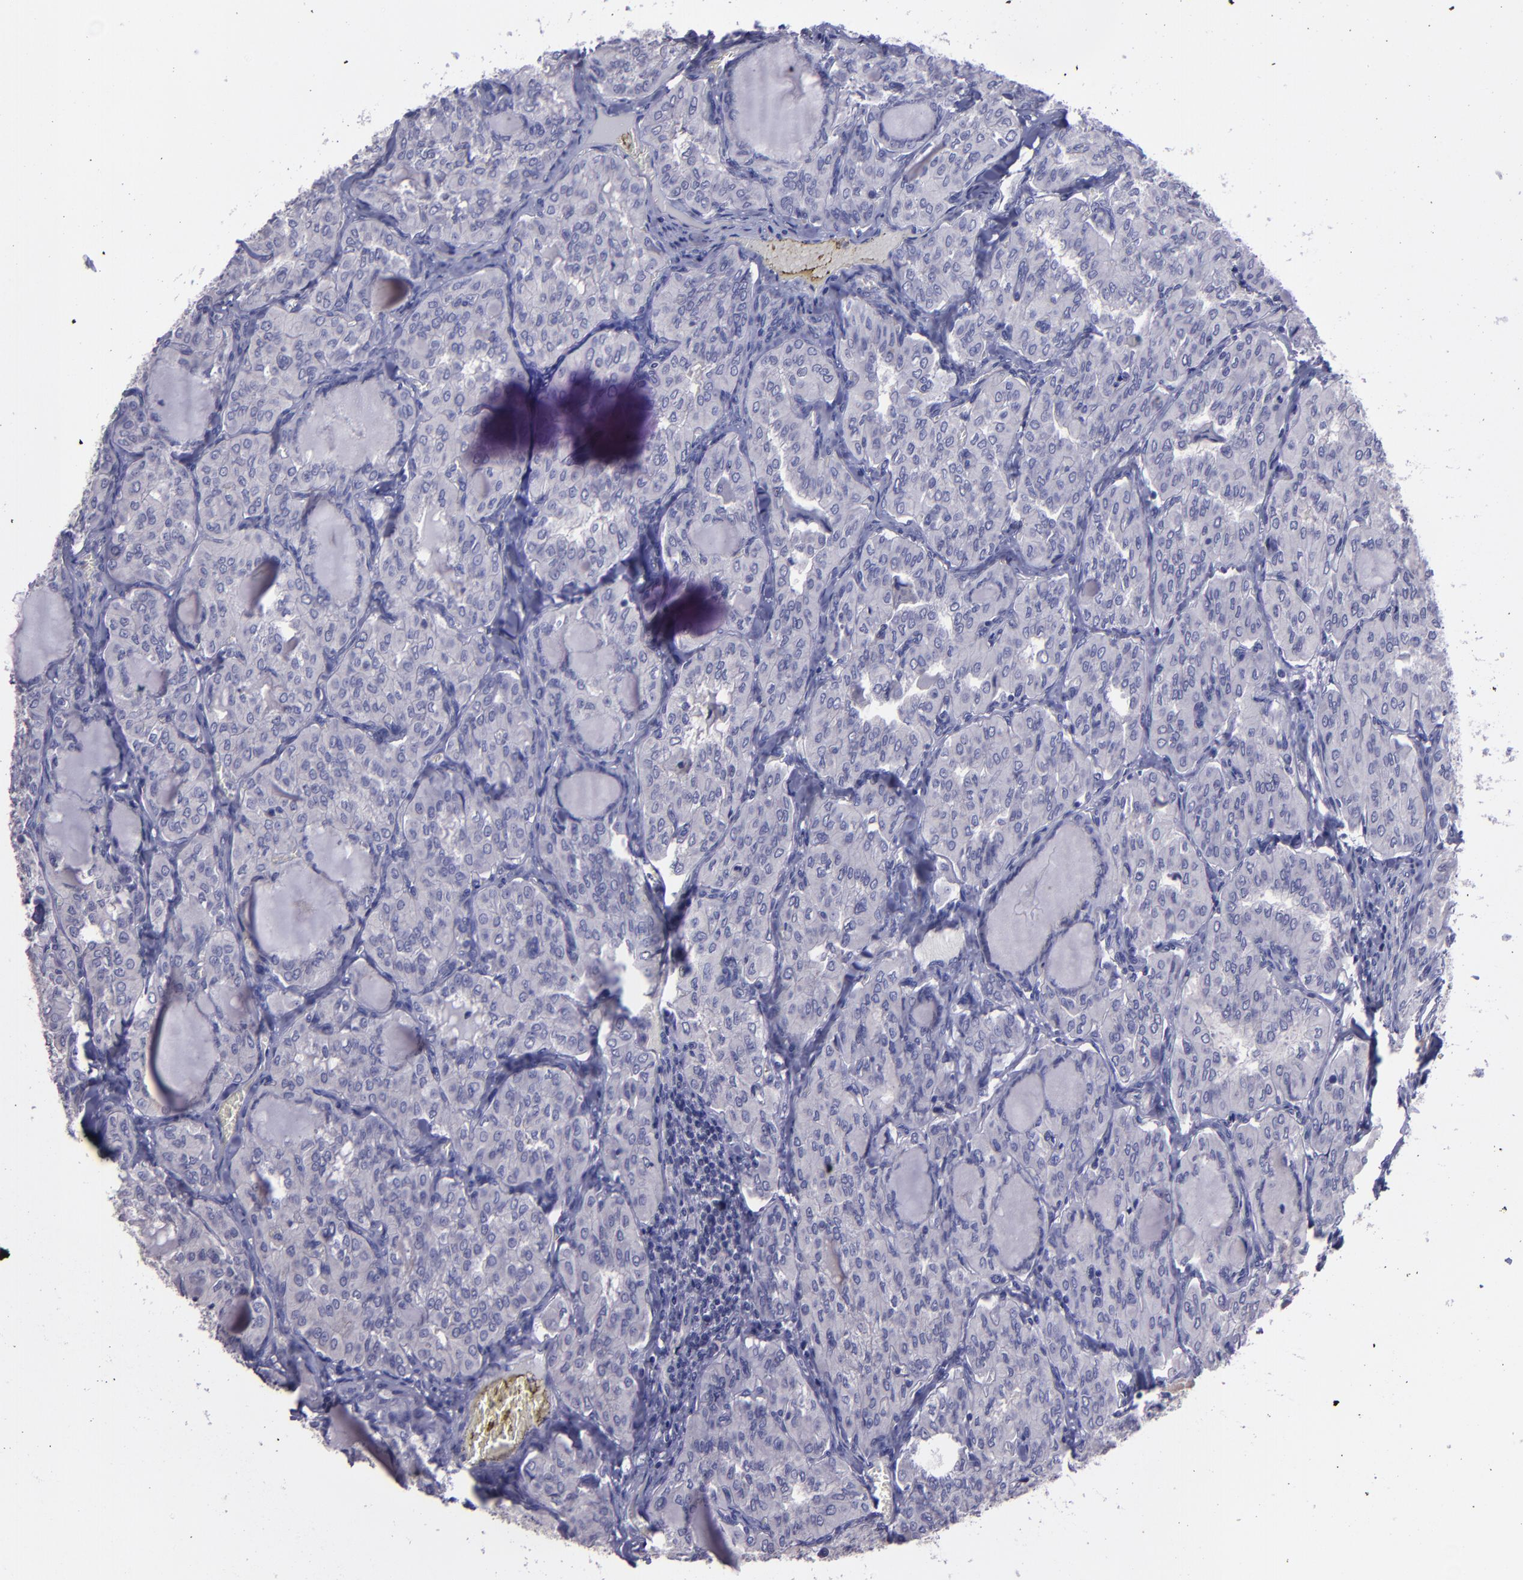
{"staining": {"intensity": "negative", "quantity": "none", "location": "none"}, "tissue": "thyroid cancer", "cell_type": "Tumor cells", "image_type": "cancer", "snomed": [{"axis": "morphology", "description": "Papillary adenocarcinoma, NOS"}, {"axis": "topography", "description": "Thyroid gland"}], "caption": "High magnification brightfield microscopy of thyroid cancer stained with DAB (3,3'-diaminobenzidine) (brown) and counterstained with hematoxylin (blue): tumor cells show no significant expression.", "gene": "MASP1", "patient": {"sex": "male", "age": 20}}